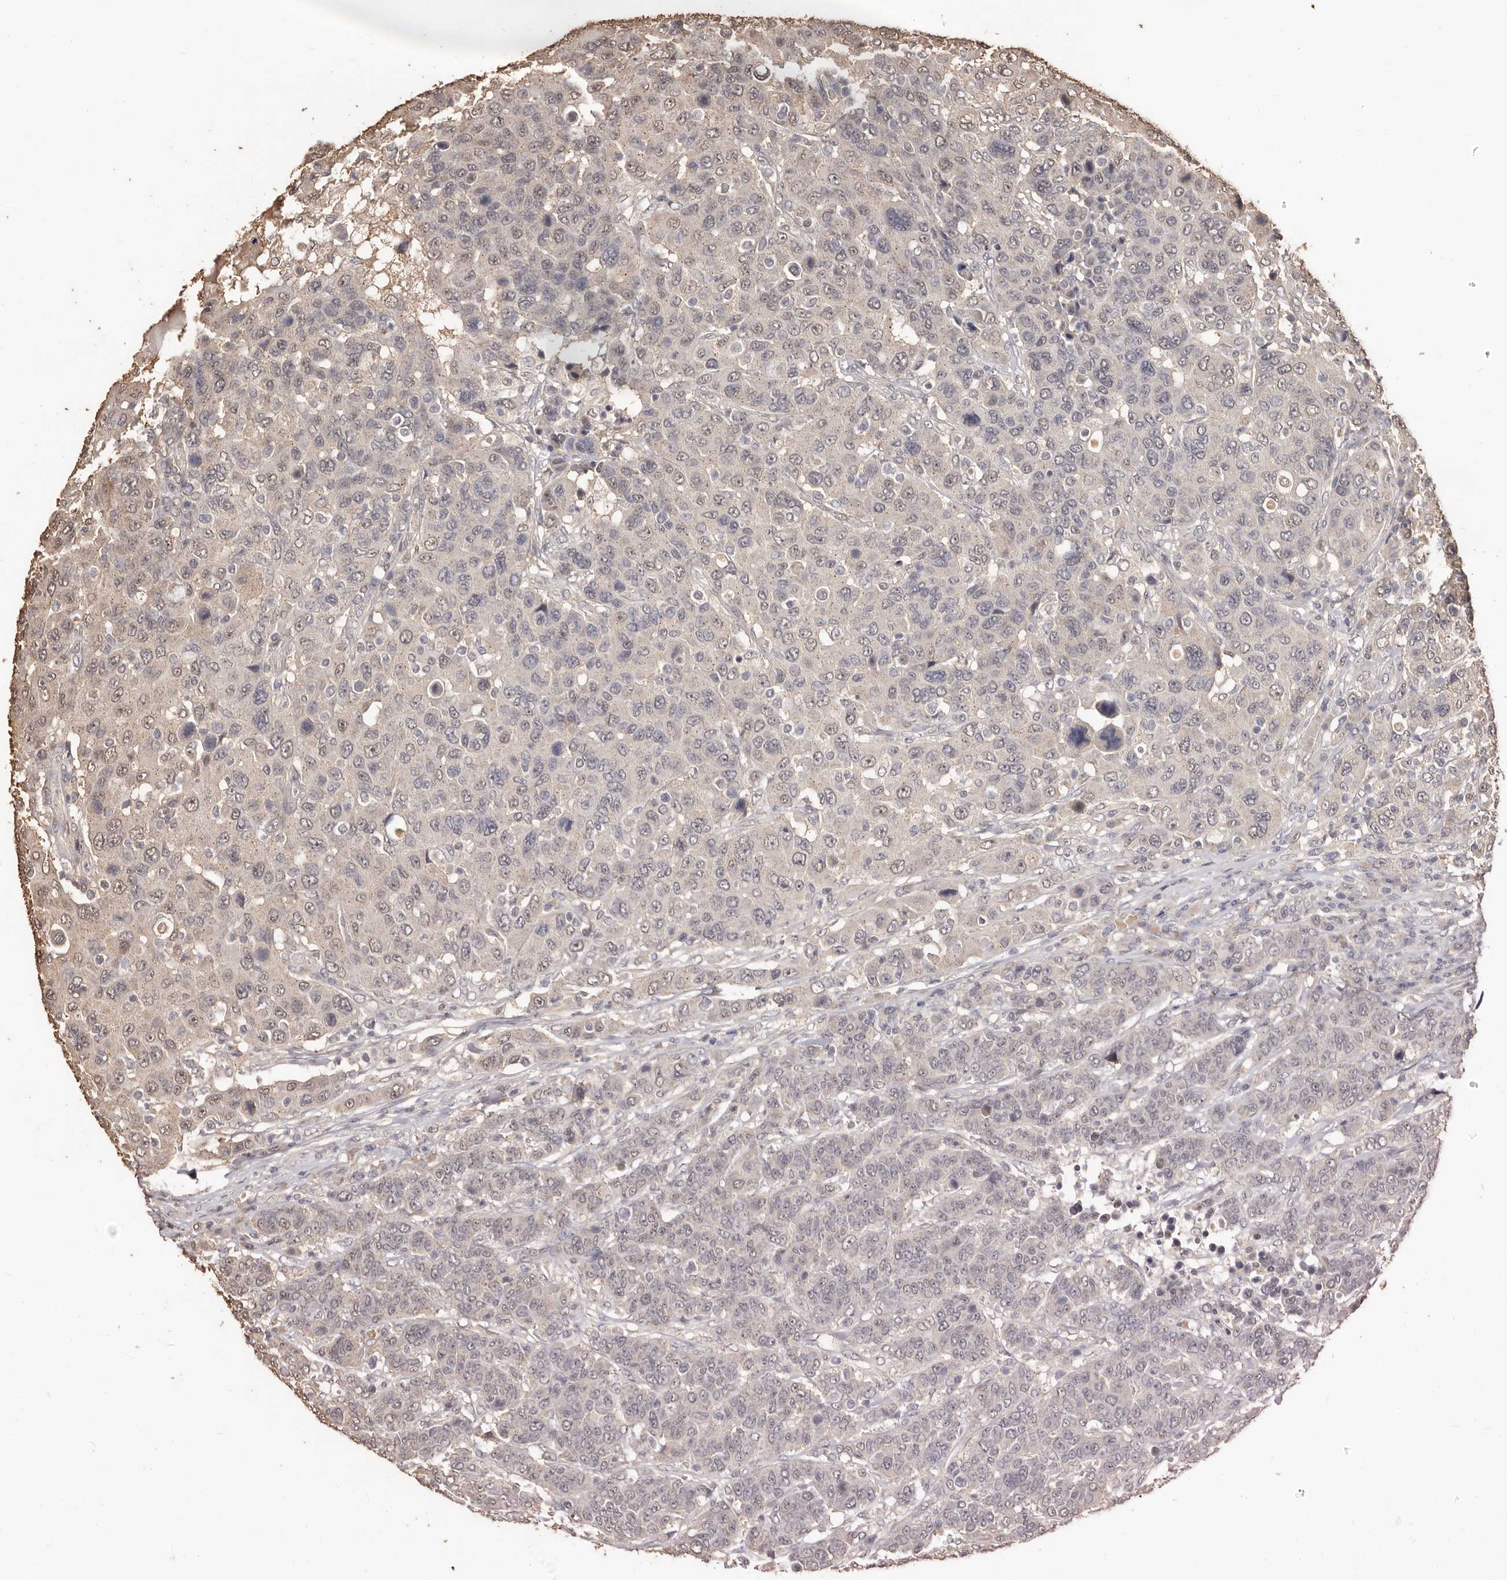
{"staining": {"intensity": "negative", "quantity": "none", "location": "none"}, "tissue": "breast cancer", "cell_type": "Tumor cells", "image_type": "cancer", "snomed": [{"axis": "morphology", "description": "Duct carcinoma"}, {"axis": "topography", "description": "Breast"}], "caption": "DAB (3,3'-diaminobenzidine) immunohistochemical staining of human invasive ductal carcinoma (breast) shows no significant positivity in tumor cells.", "gene": "INAVA", "patient": {"sex": "female", "age": 37}}